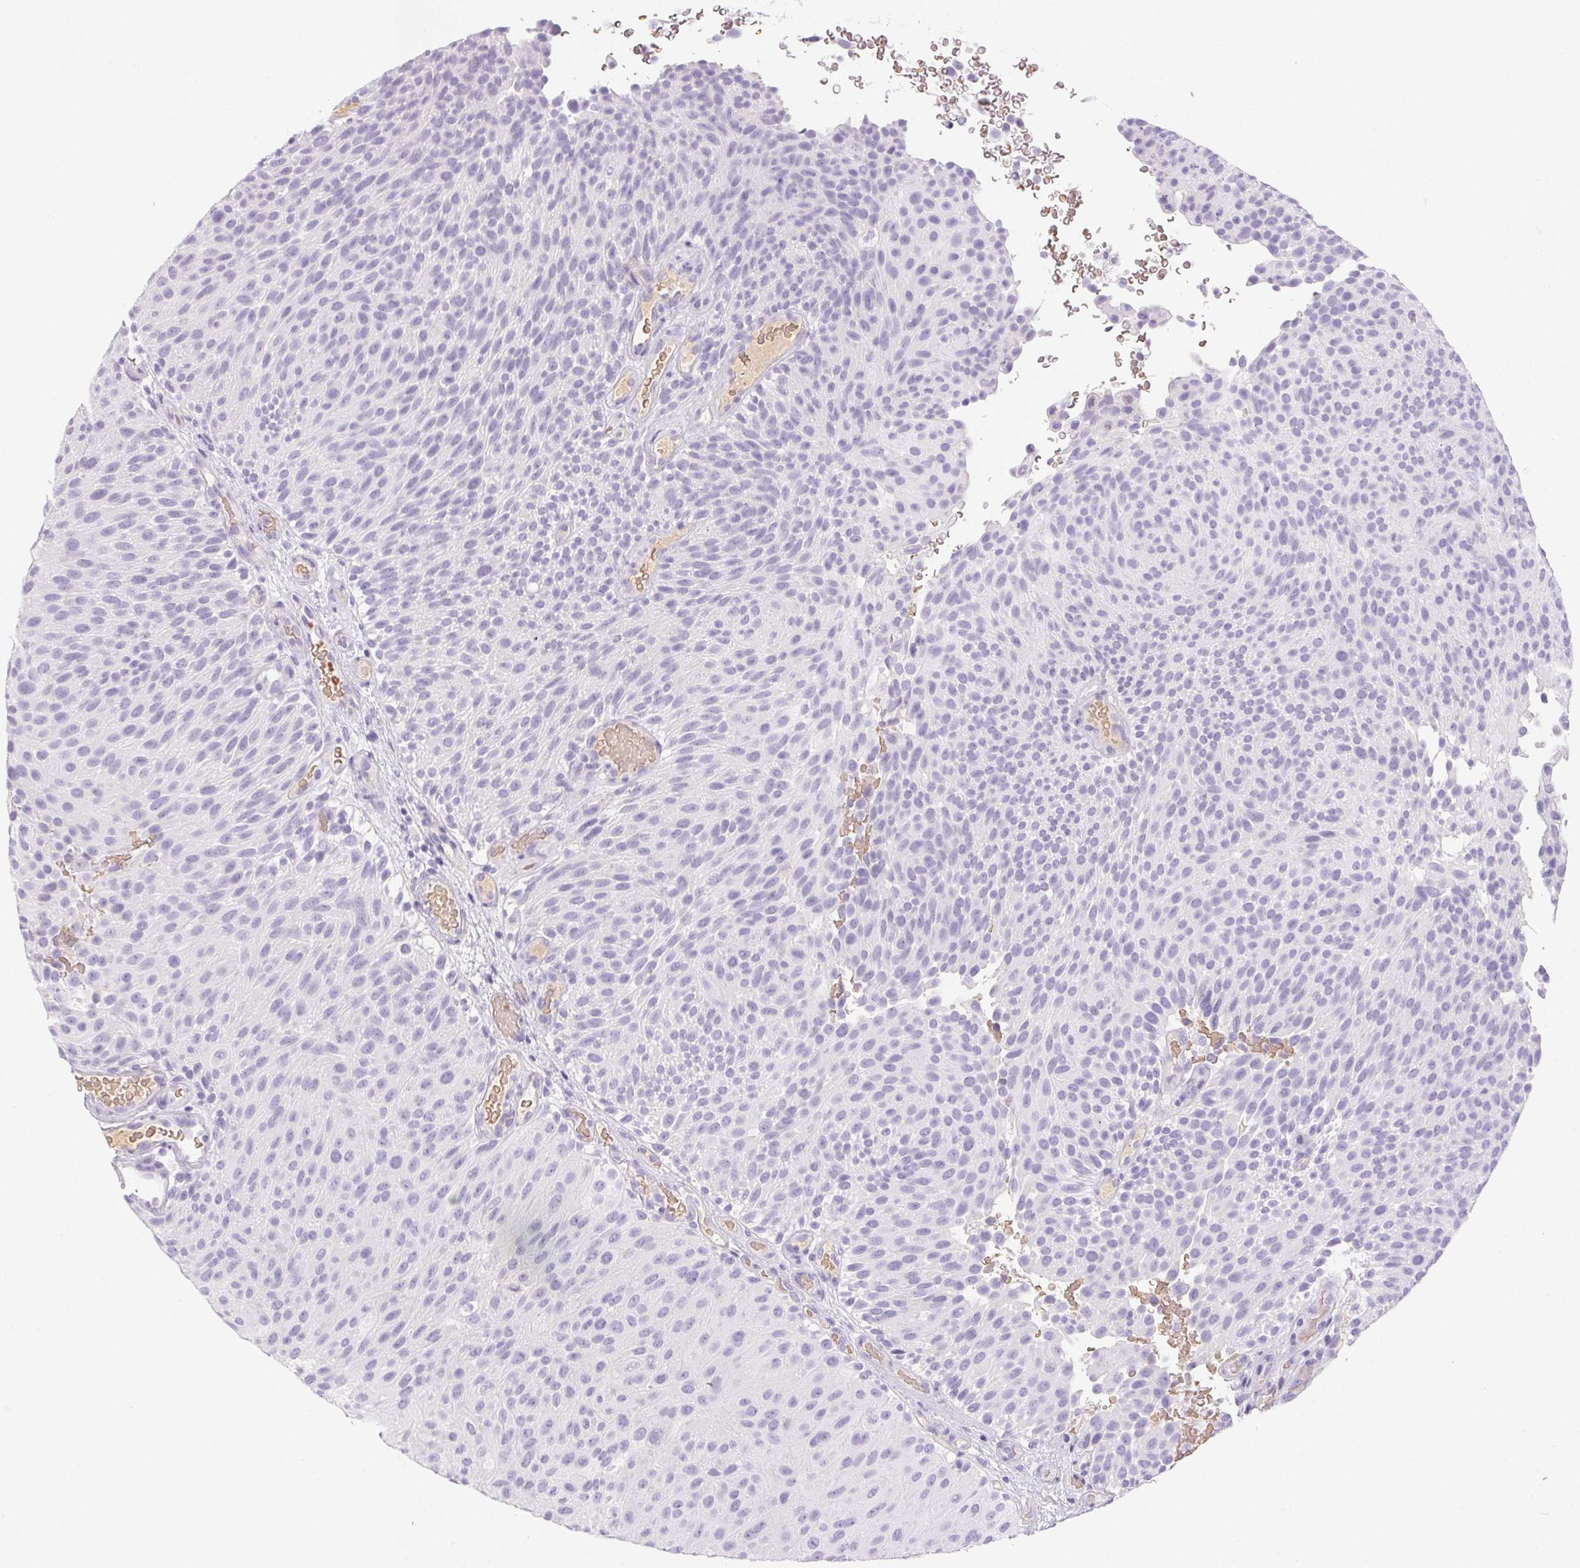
{"staining": {"intensity": "negative", "quantity": "none", "location": "none"}, "tissue": "urothelial cancer", "cell_type": "Tumor cells", "image_type": "cancer", "snomed": [{"axis": "morphology", "description": "Urothelial carcinoma, Low grade"}, {"axis": "topography", "description": "Urinary bladder"}], "caption": "Histopathology image shows no protein staining in tumor cells of urothelial carcinoma (low-grade) tissue.", "gene": "PADI4", "patient": {"sex": "male", "age": 78}}